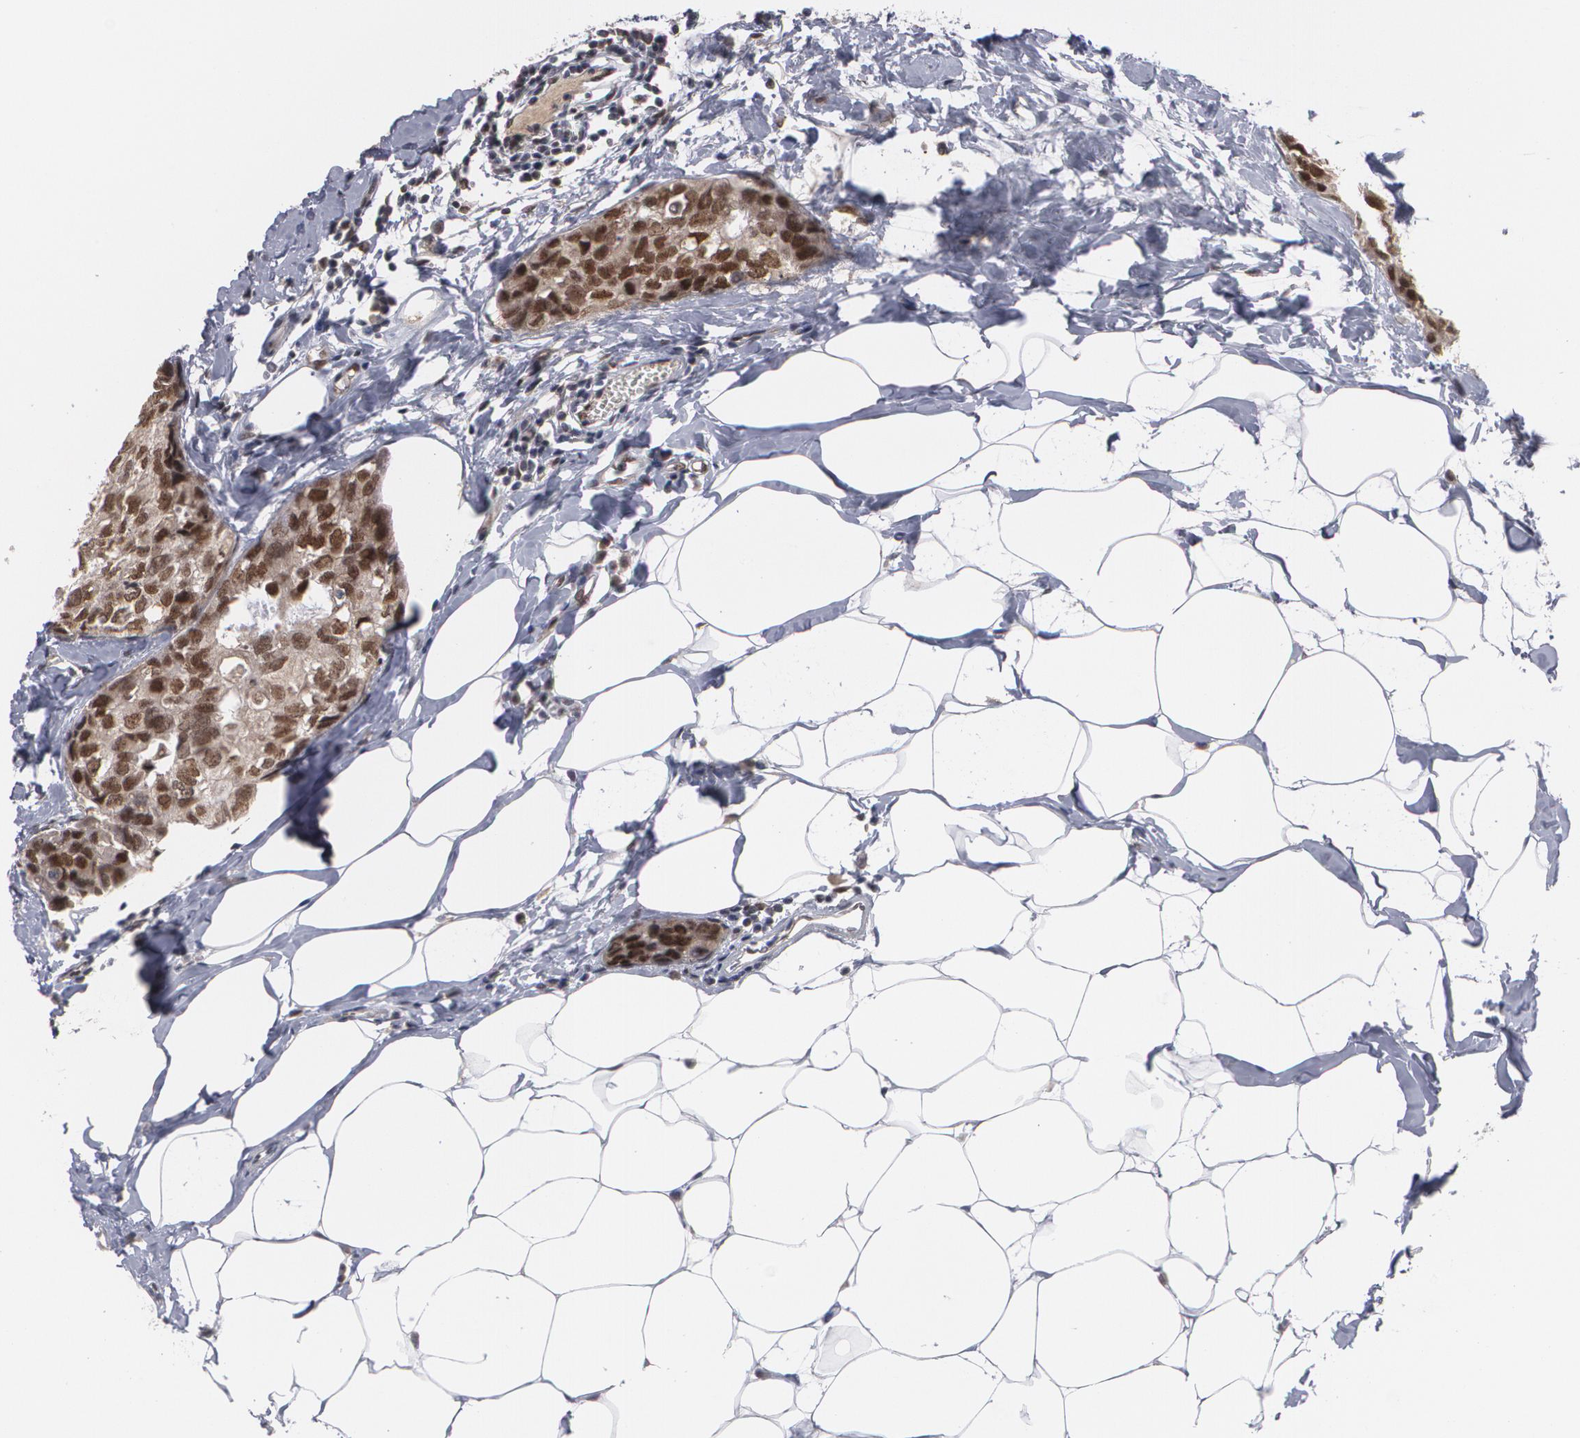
{"staining": {"intensity": "moderate", "quantity": ">75%", "location": "nuclear"}, "tissue": "breast cancer", "cell_type": "Tumor cells", "image_type": "cancer", "snomed": [{"axis": "morphology", "description": "Normal tissue, NOS"}, {"axis": "morphology", "description": "Duct carcinoma"}, {"axis": "topography", "description": "Breast"}], "caption": "Brown immunohistochemical staining in breast infiltrating ductal carcinoma exhibits moderate nuclear positivity in about >75% of tumor cells.", "gene": "INTS6", "patient": {"sex": "female", "age": 50}}